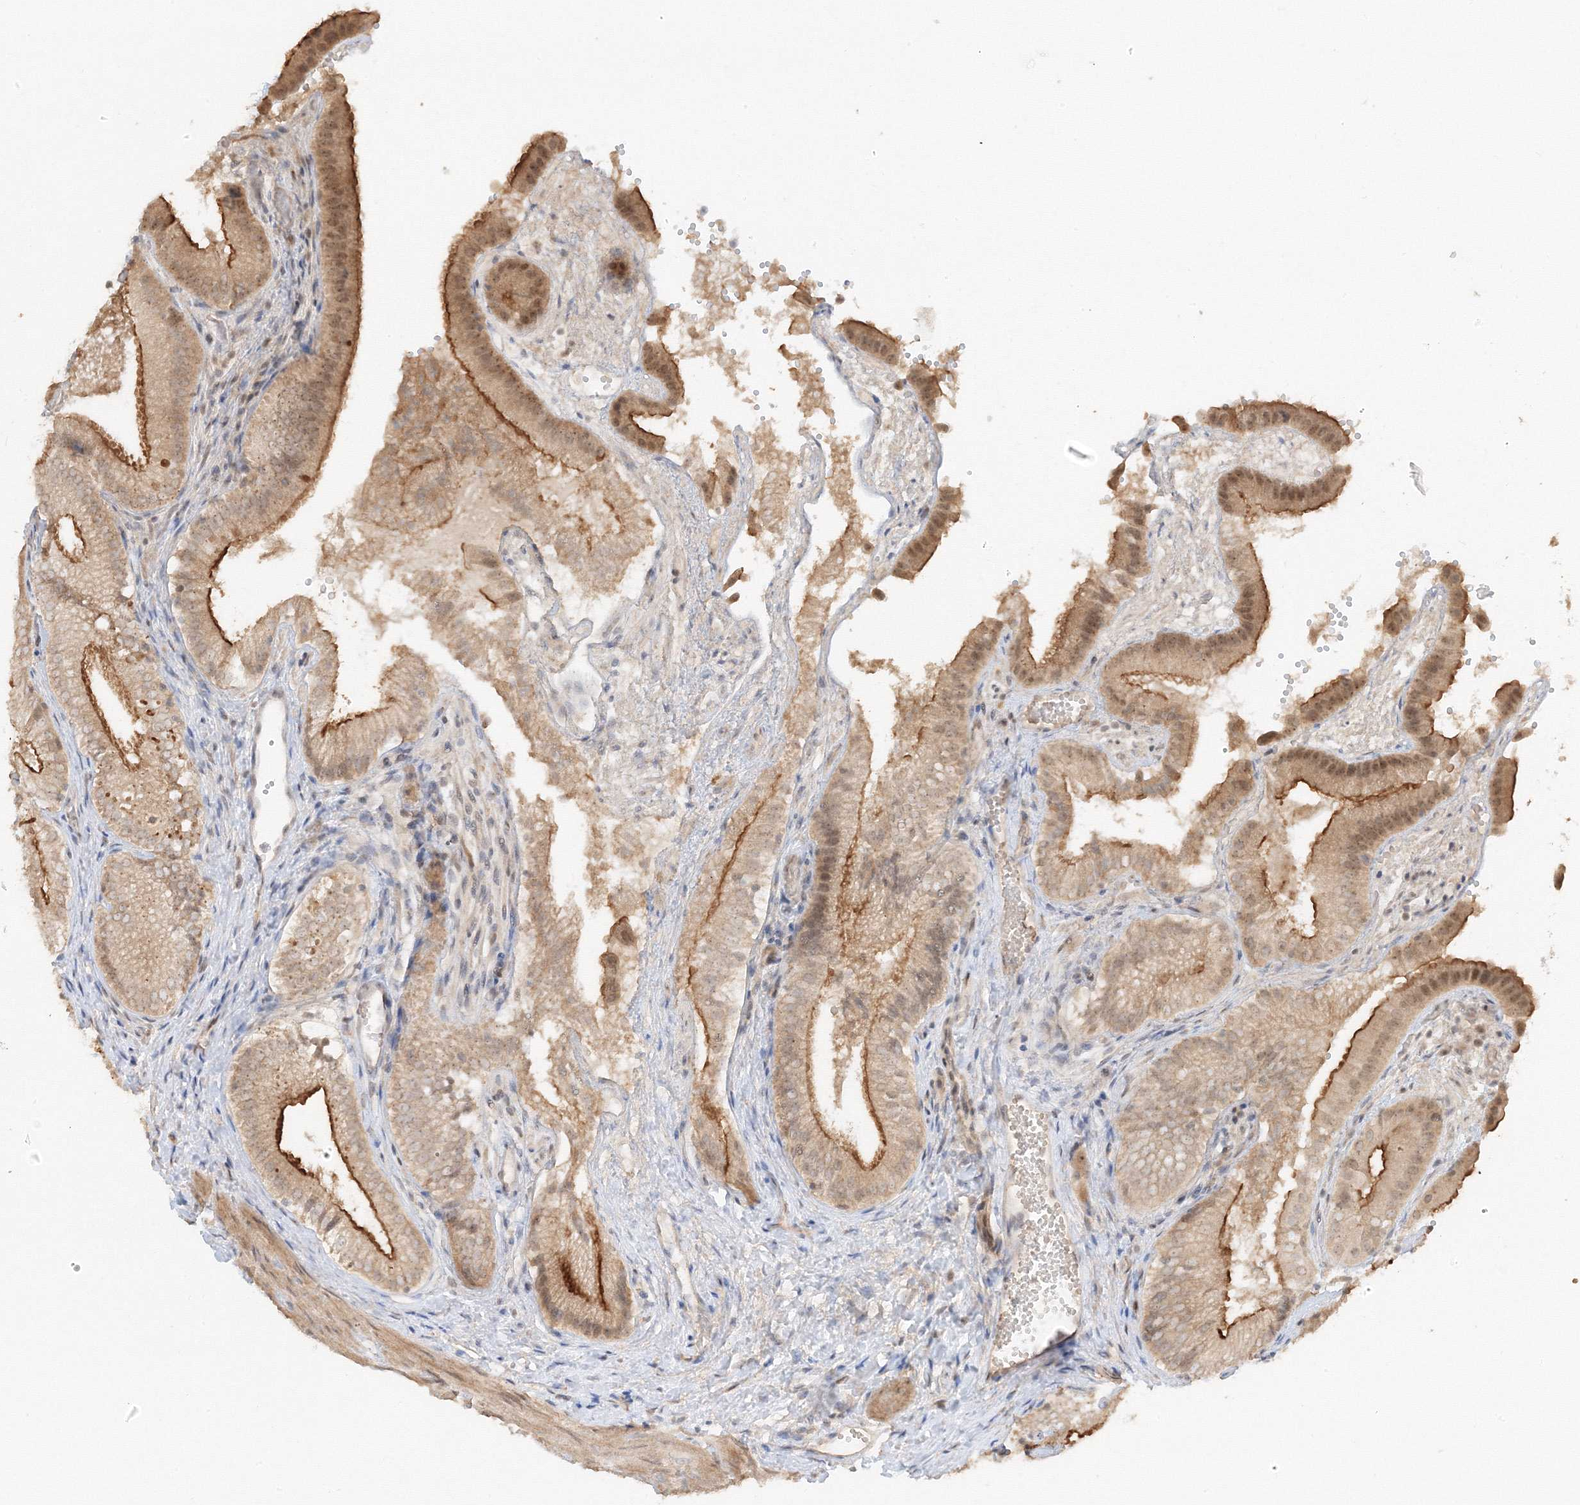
{"staining": {"intensity": "moderate", "quantity": "25%-75%", "location": "cytoplasmic/membranous,nuclear"}, "tissue": "gallbladder", "cell_type": "Glandular cells", "image_type": "normal", "snomed": [{"axis": "morphology", "description": "Normal tissue, NOS"}, {"axis": "topography", "description": "Gallbladder"}], "caption": "Brown immunohistochemical staining in unremarkable gallbladder reveals moderate cytoplasmic/membranous,nuclear staining in about 25%-75% of glandular cells. The protein of interest is shown in brown color, while the nuclei are stained blue.", "gene": "ETAA1", "patient": {"sex": "female", "age": 30}}